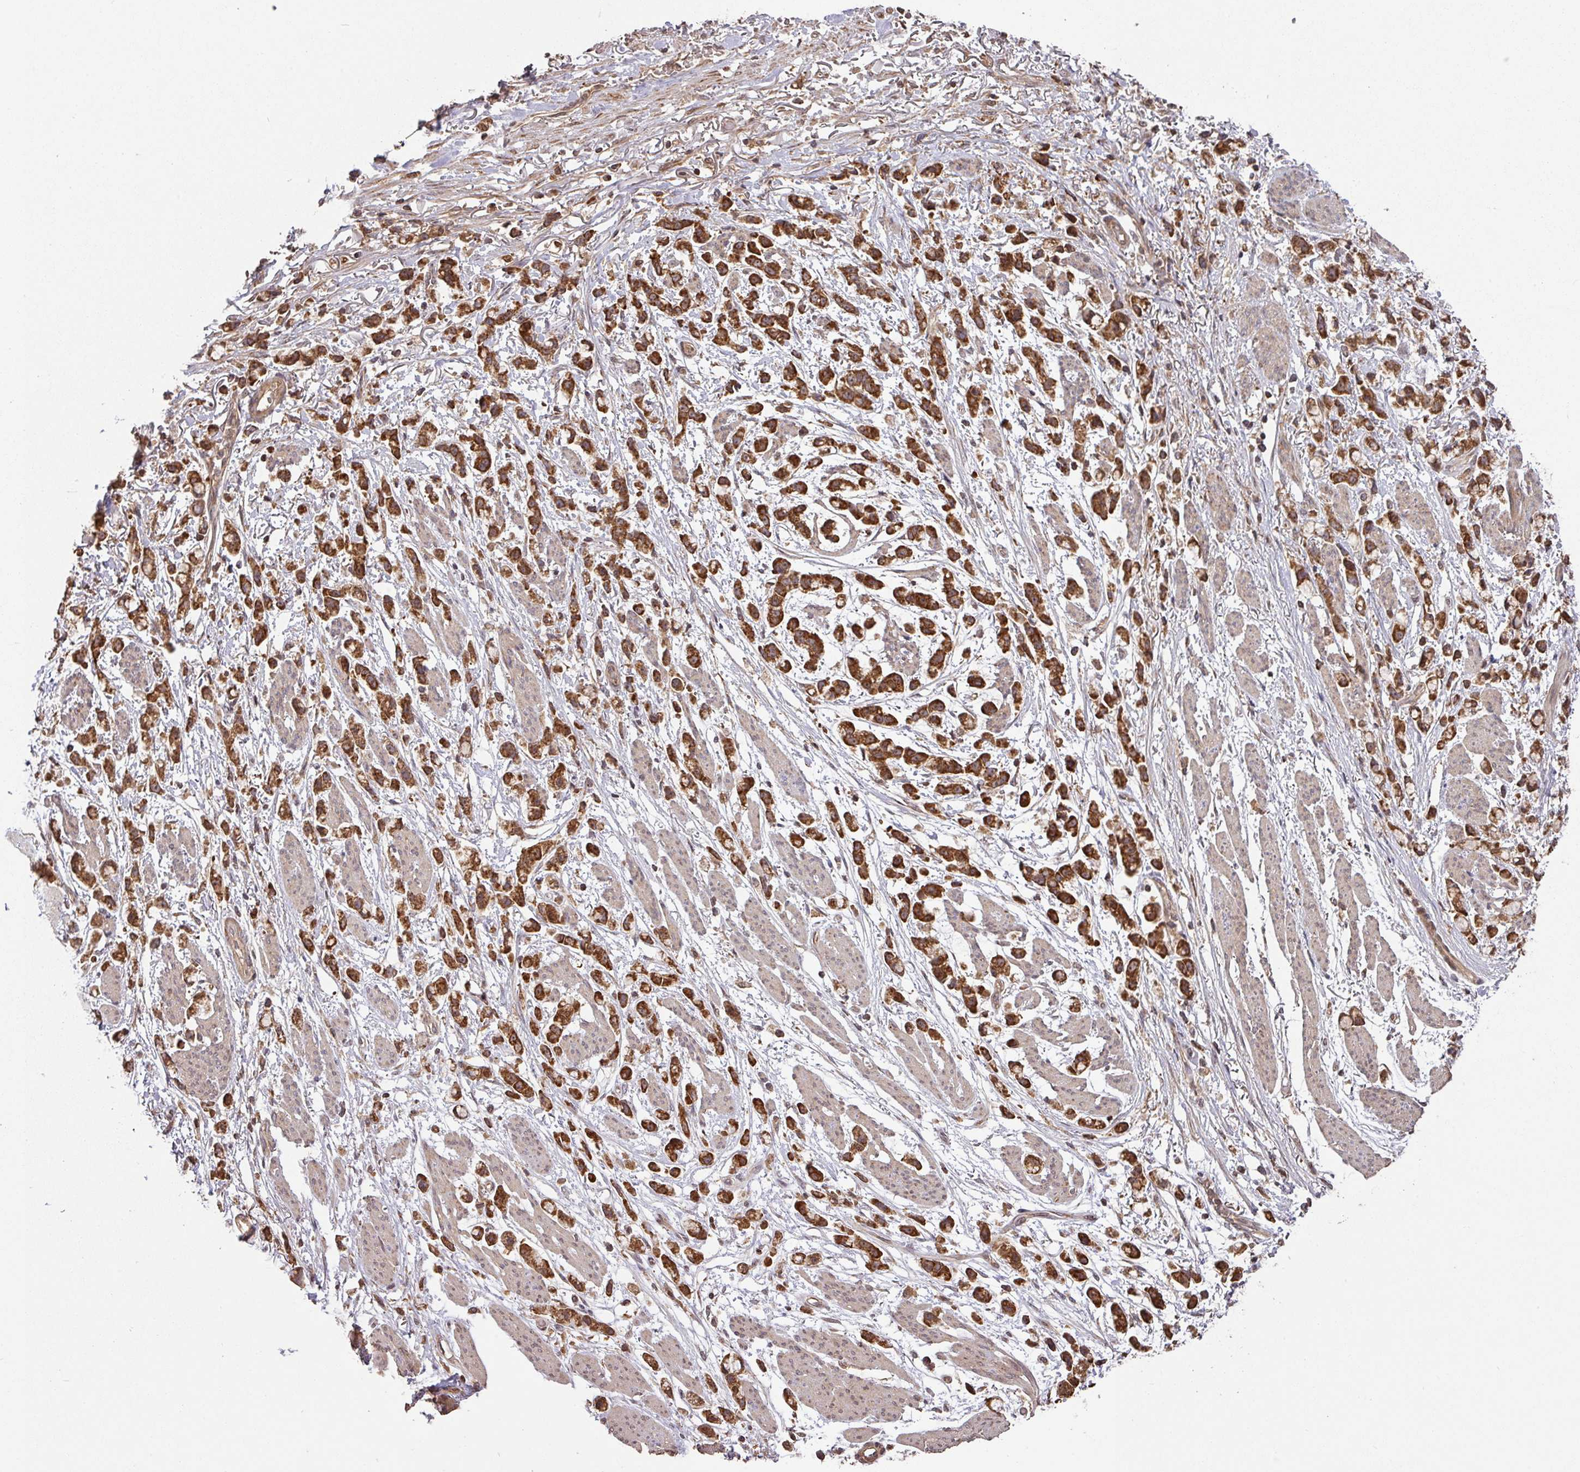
{"staining": {"intensity": "strong", "quantity": ">75%", "location": "cytoplasmic/membranous"}, "tissue": "stomach cancer", "cell_type": "Tumor cells", "image_type": "cancer", "snomed": [{"axis": "morphology", "description": "Adenocarcinoma, NOS"}, {"axis": "topography", "description": "Stomach"}], "caption": "A high-resolution image shows immunohistochemistry (IHC) staining of adenocarcinoma (stomach), which shows strong cytoplasmic/membranous positivity in about >75% of tumor cells.", "gene": "MRRF", "patient": {"sex": "female", "age": 81}}